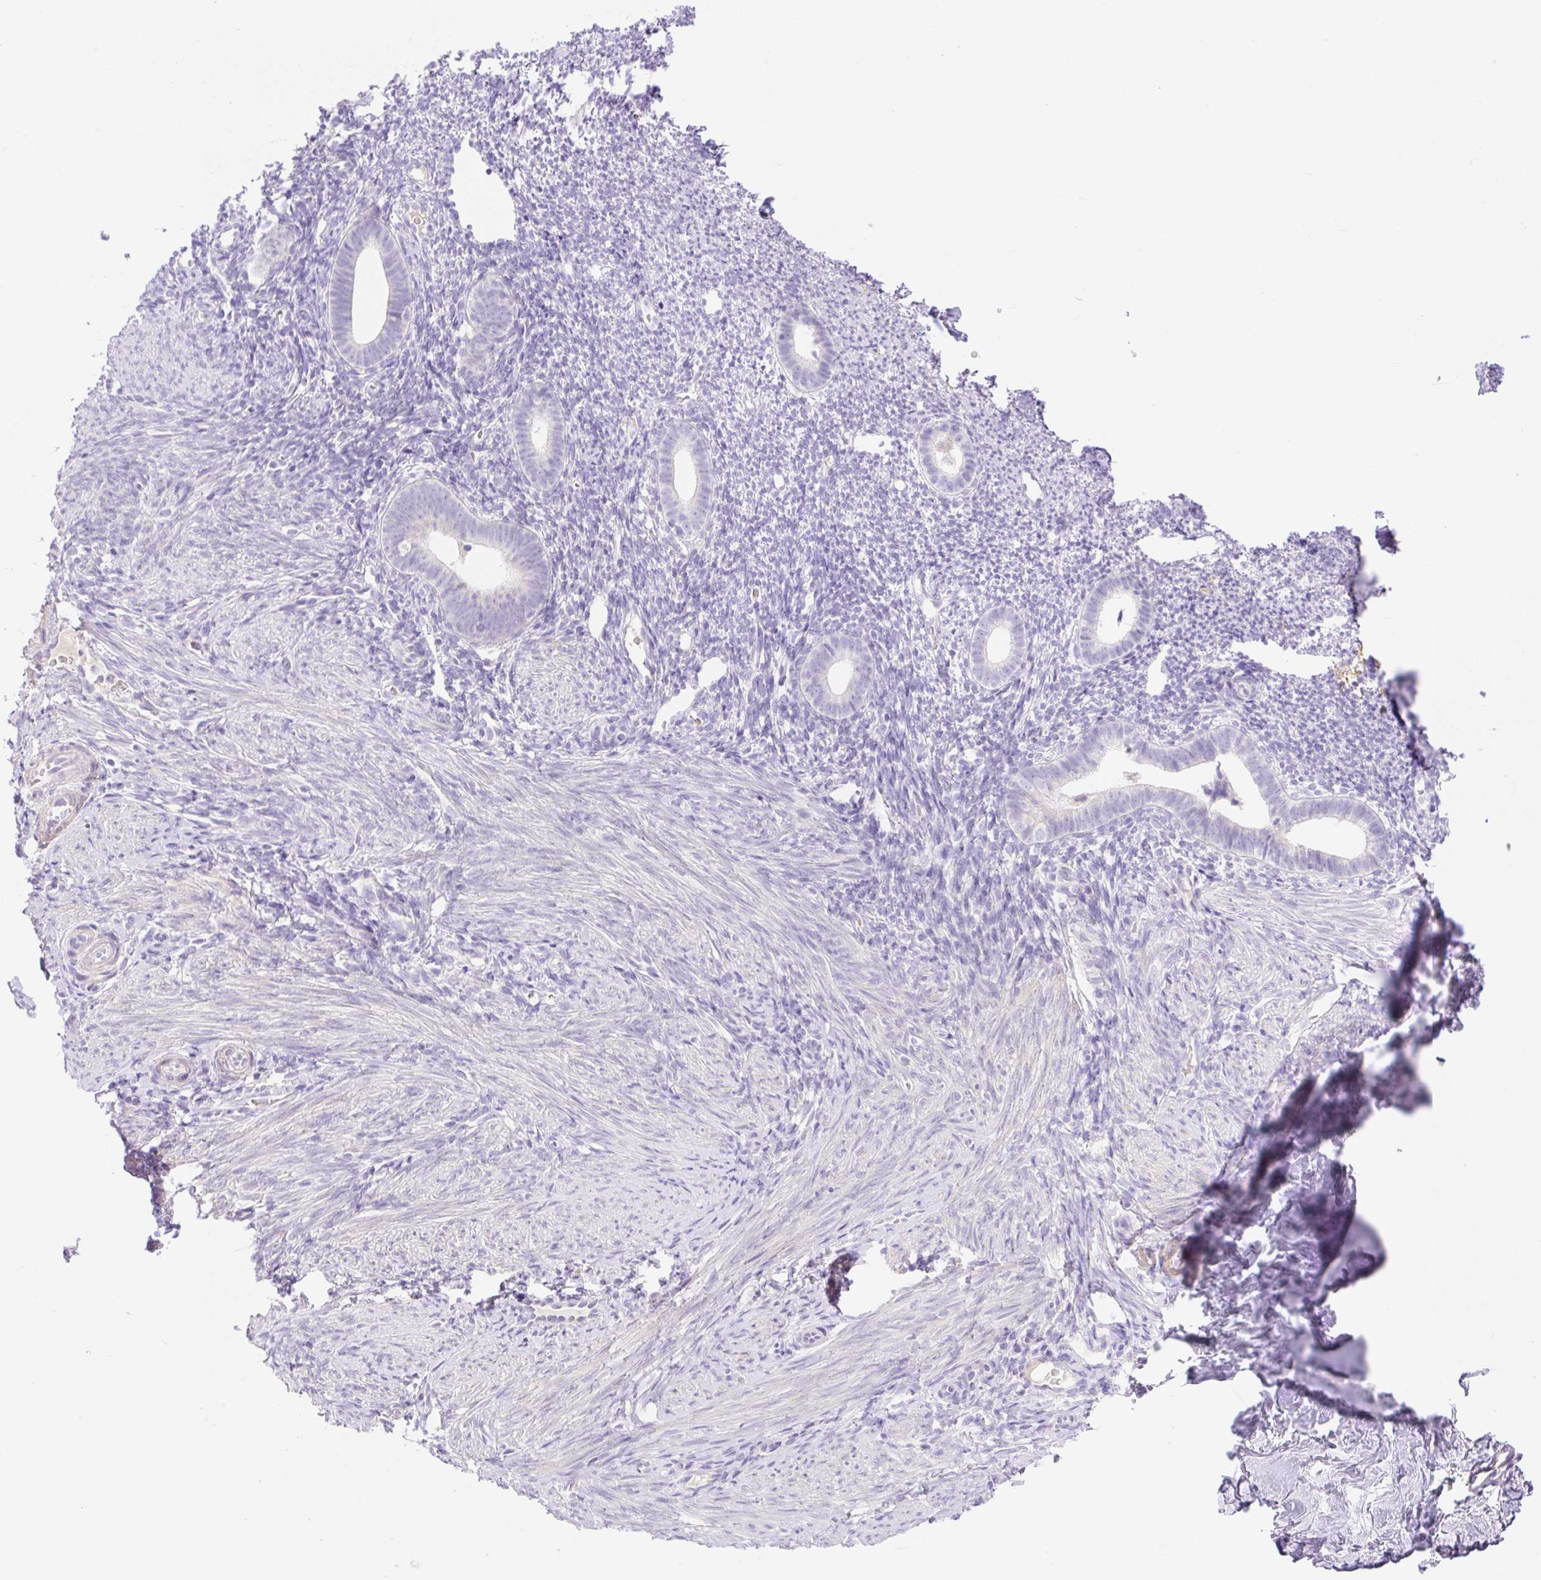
{"staining": {"intensity": "negative", "quantity": "none", "location": "none"}, "tissue": "endometrium", "cell_type": "Cells in endometrial stroma", "image_type": "normal", "snomed": [{"axis": "morphology", "description": "Normal tissue, NOS"}, {"axis": "topography", "description": "Endometrium"}], "caption": "Photomicrograph shows no protein expression in cells in endometrial stroma of unremarkable endometrium.", "gene": "DENND5A", "patient": {"sex": "female", "age": 39}}